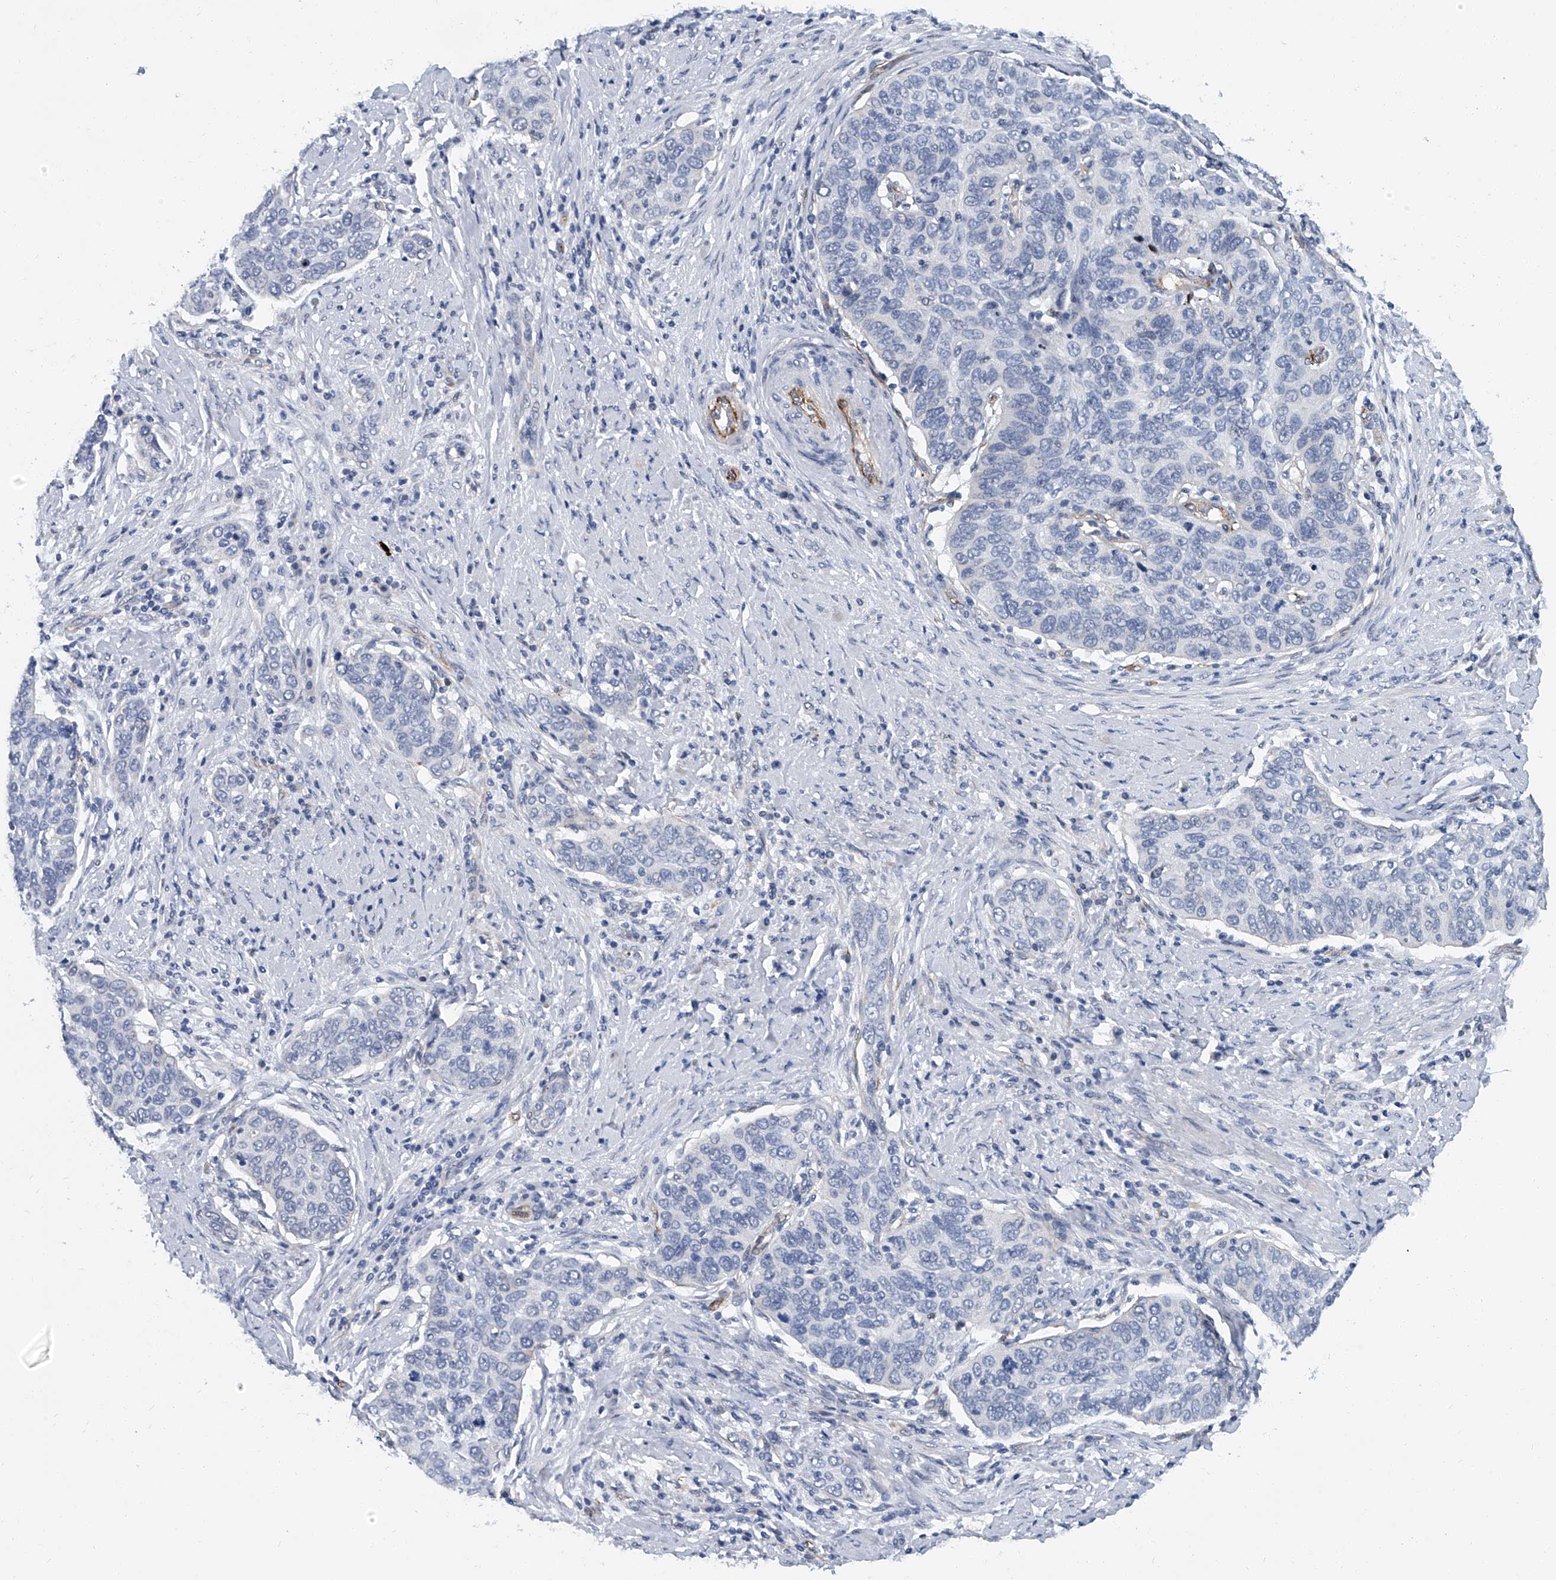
{"staining": {"intensity": "negative", "quantity": "none", "location": "none"}, "tissue": "cervical cancer", "cell_type": "Tumor cells", "image_type": "cancer", "snomed": [{"axis": "morphology", "description": "Squamous cell carcinoma, NOS"}, {"axis": "topography", "description": "Cervix"}], "caption": "Tumor cells are negative for protein expression in human cervical cancer (squamous cell carcinoma).", "gene": "KIRREL1", "patient": {"sex": "female", "age": 60}}